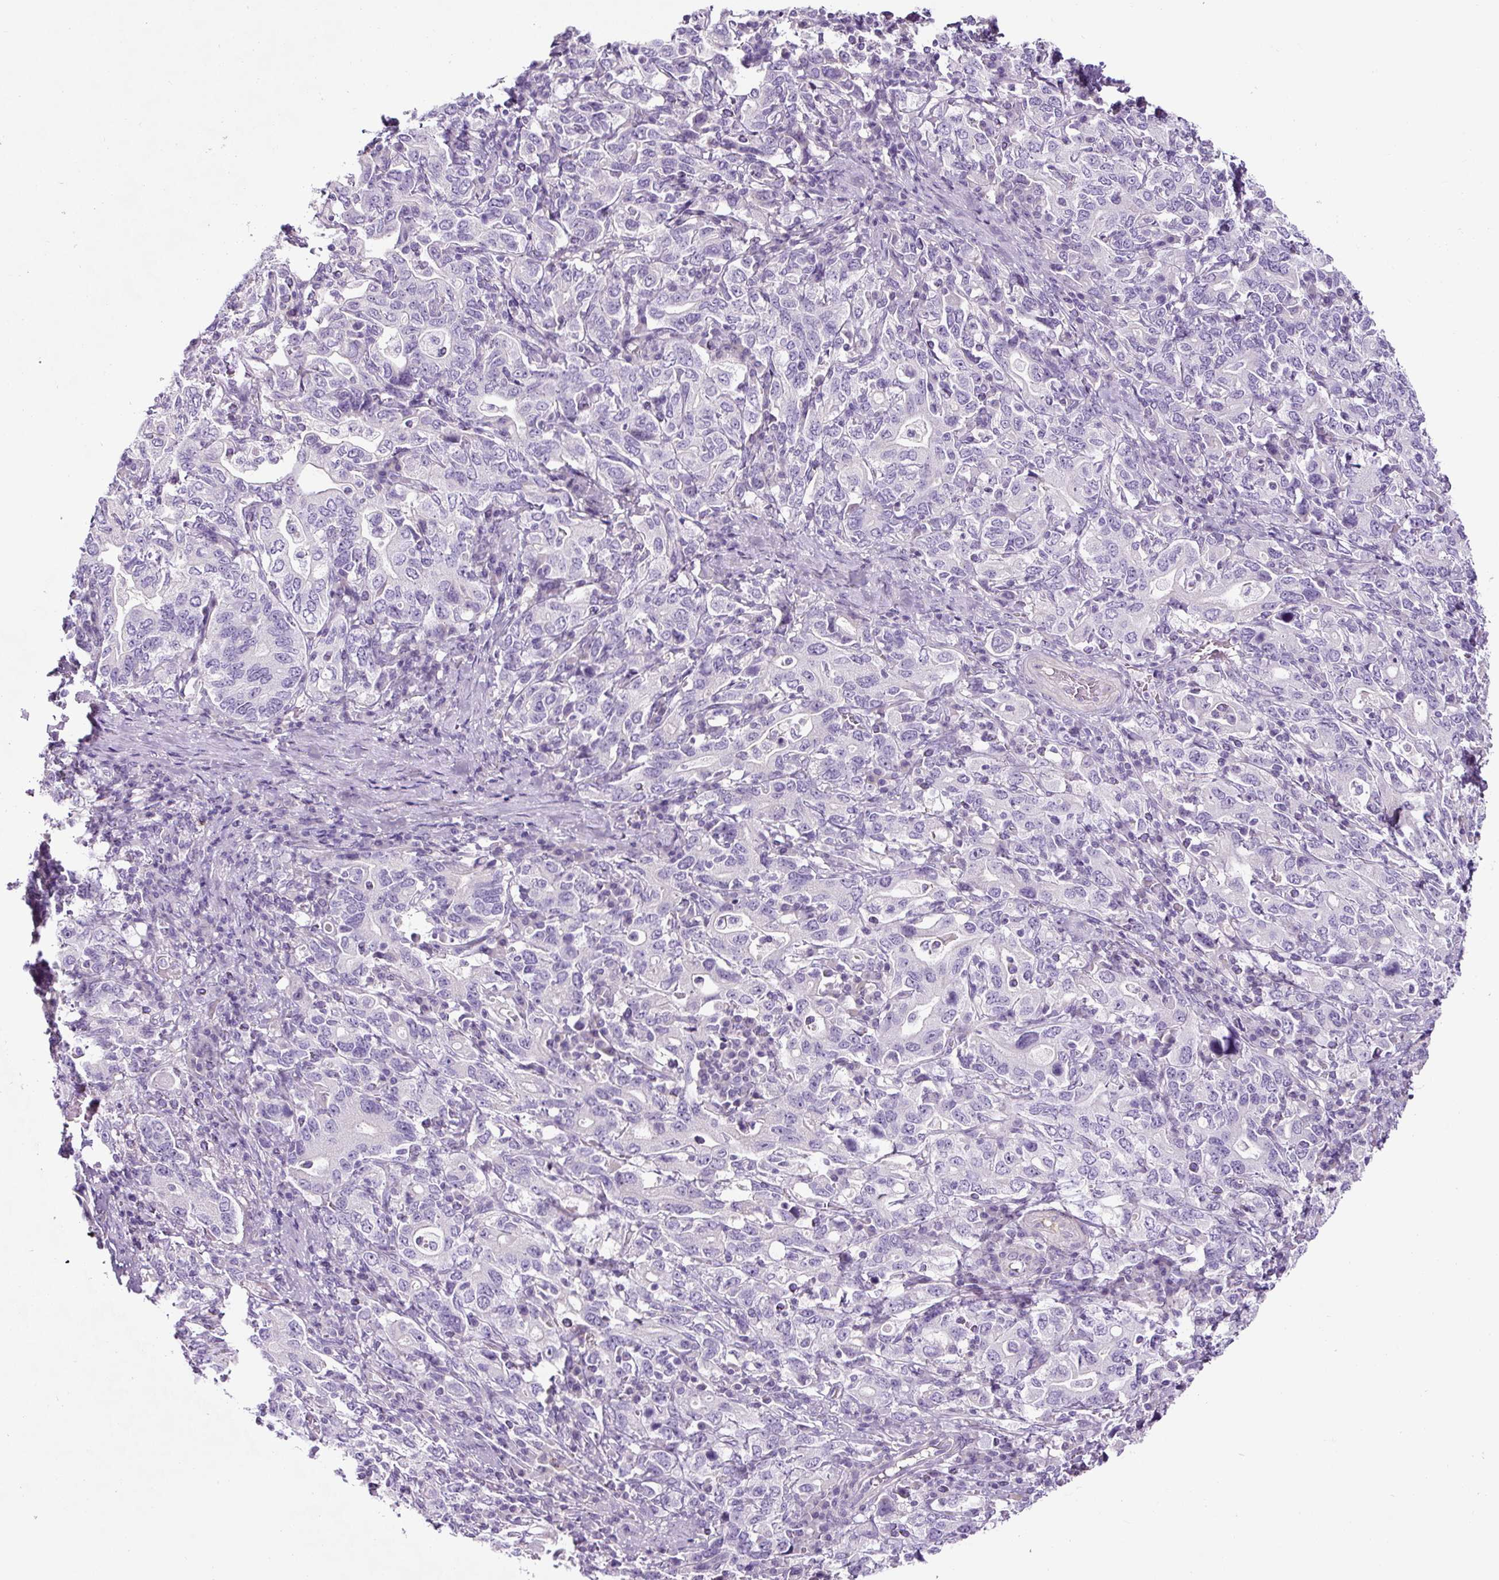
{"staining": {"intensity": "negative", "quantity": "none", "location": "none"}, "tissue": "stomach cancer", "cell_type": "Tumor cells", "image_type": "cancer", "snomed": [{"axis": "morphology", "description": "Adenocarcinoma, NOS"}, {"axis": "topography", "description": "Stomach, upper"}, {"axis": "topography", "description": "Stomach"}], "caption": "An IHC photomicrograph of stomach cancer (adenocarcinoma) is shown. There is no staining in tumor cells of stomach cancer (adenocarcinoma).", "gene": "OR14A2", "patient": {"sex": "male", "age": 62}}